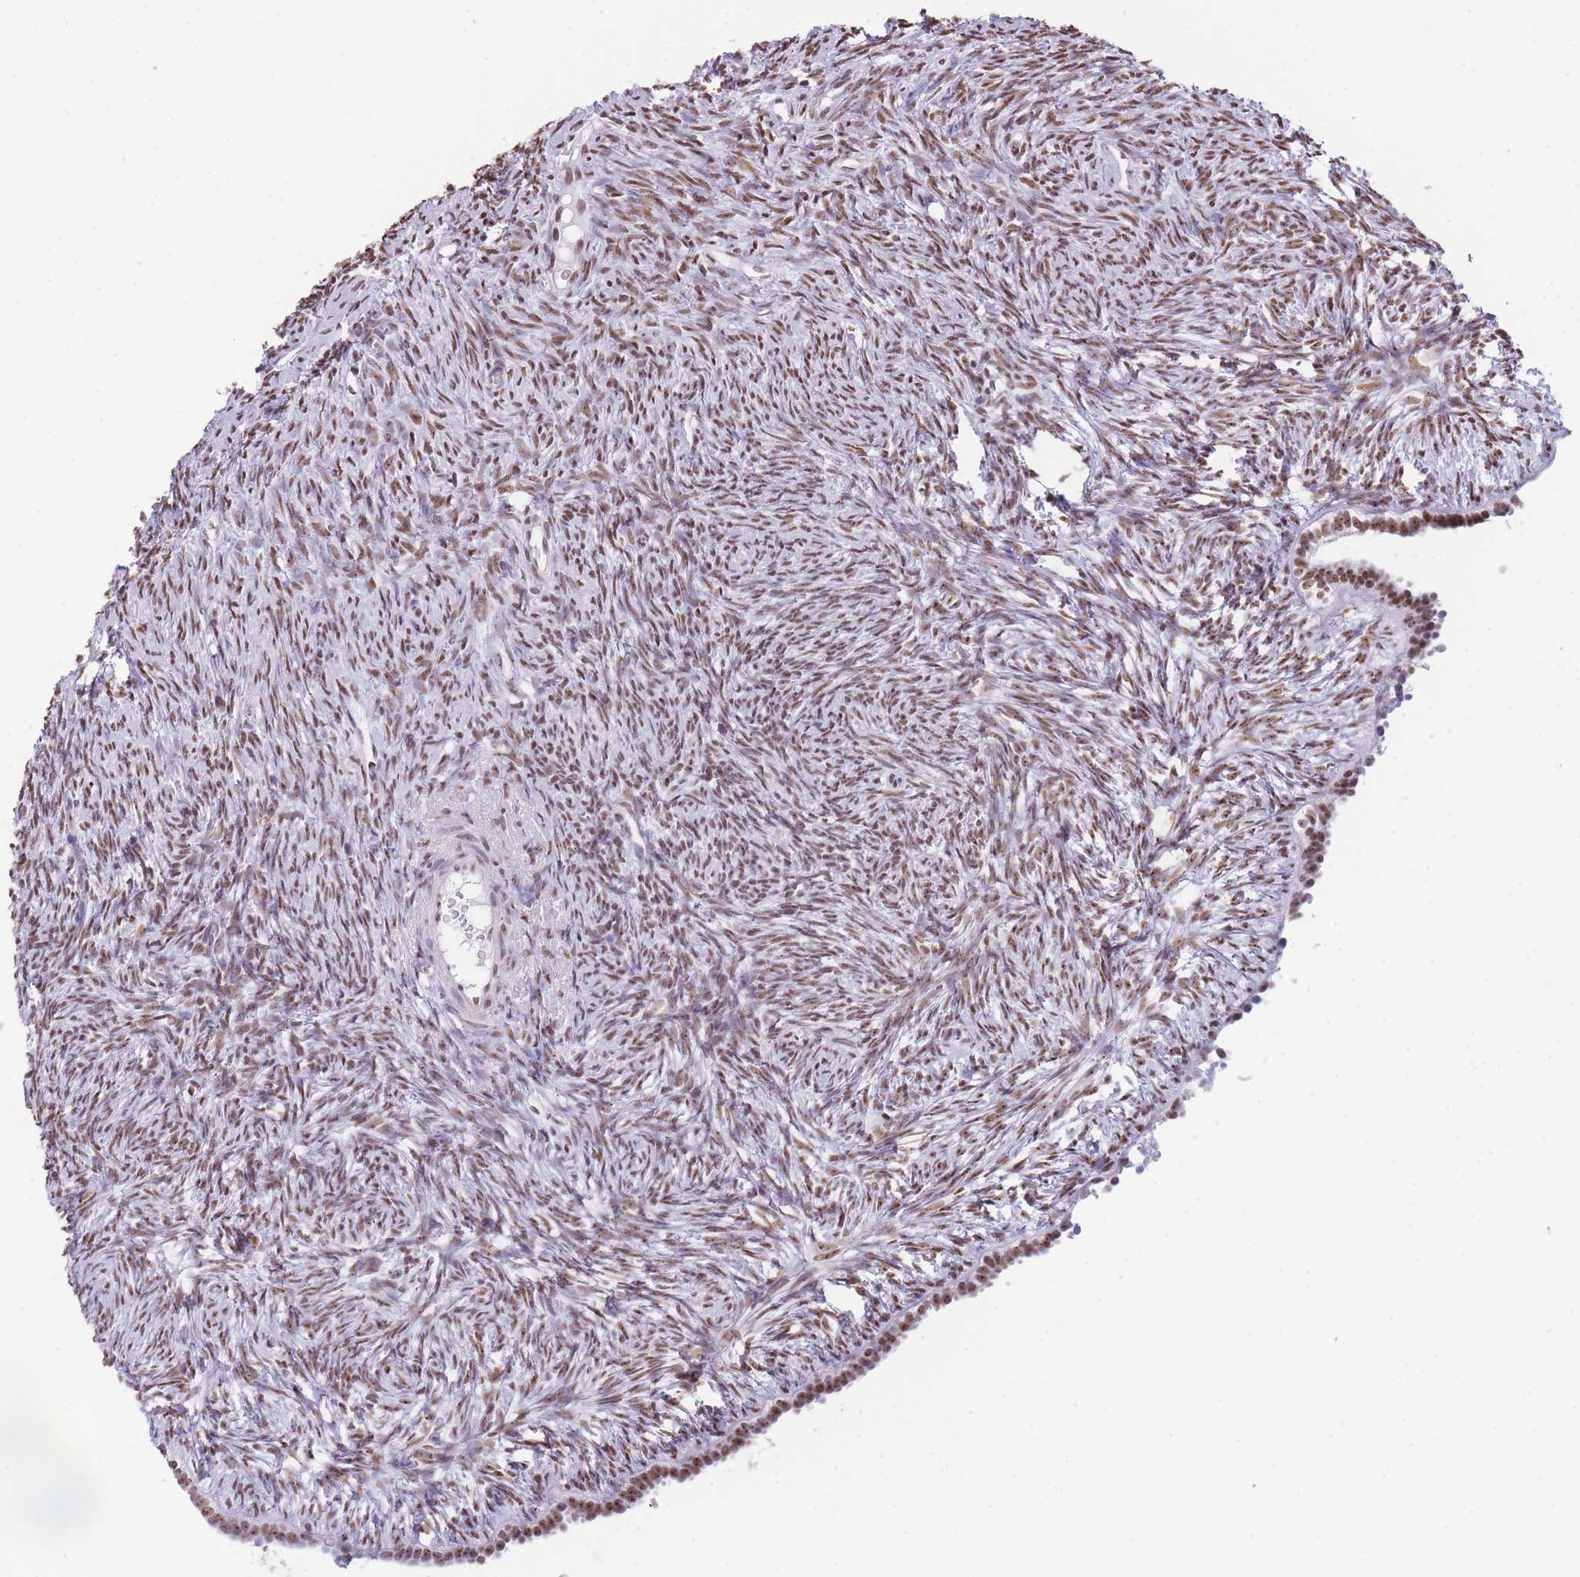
{"staining": {"intensity": "moderate", "quantity": ">75%", "location": "nuclear"}, "tissue": "ovary", "cell_type": "Ovarian stroma cells", "image_type": "normal", "snomed": [{"axis": "morphology", "description": "Normal tissue, NOS"}, {"axis": "topography", "description": "Ovary"}], "caption": "Moderate nuclear staining for a protein is present in approximately >75% of ovarian stroma cells of unremarkable ovary using immunohistochemistry (IHC).", "gene": "EVC2", "patient": {"sex": "female", "age": 51}}